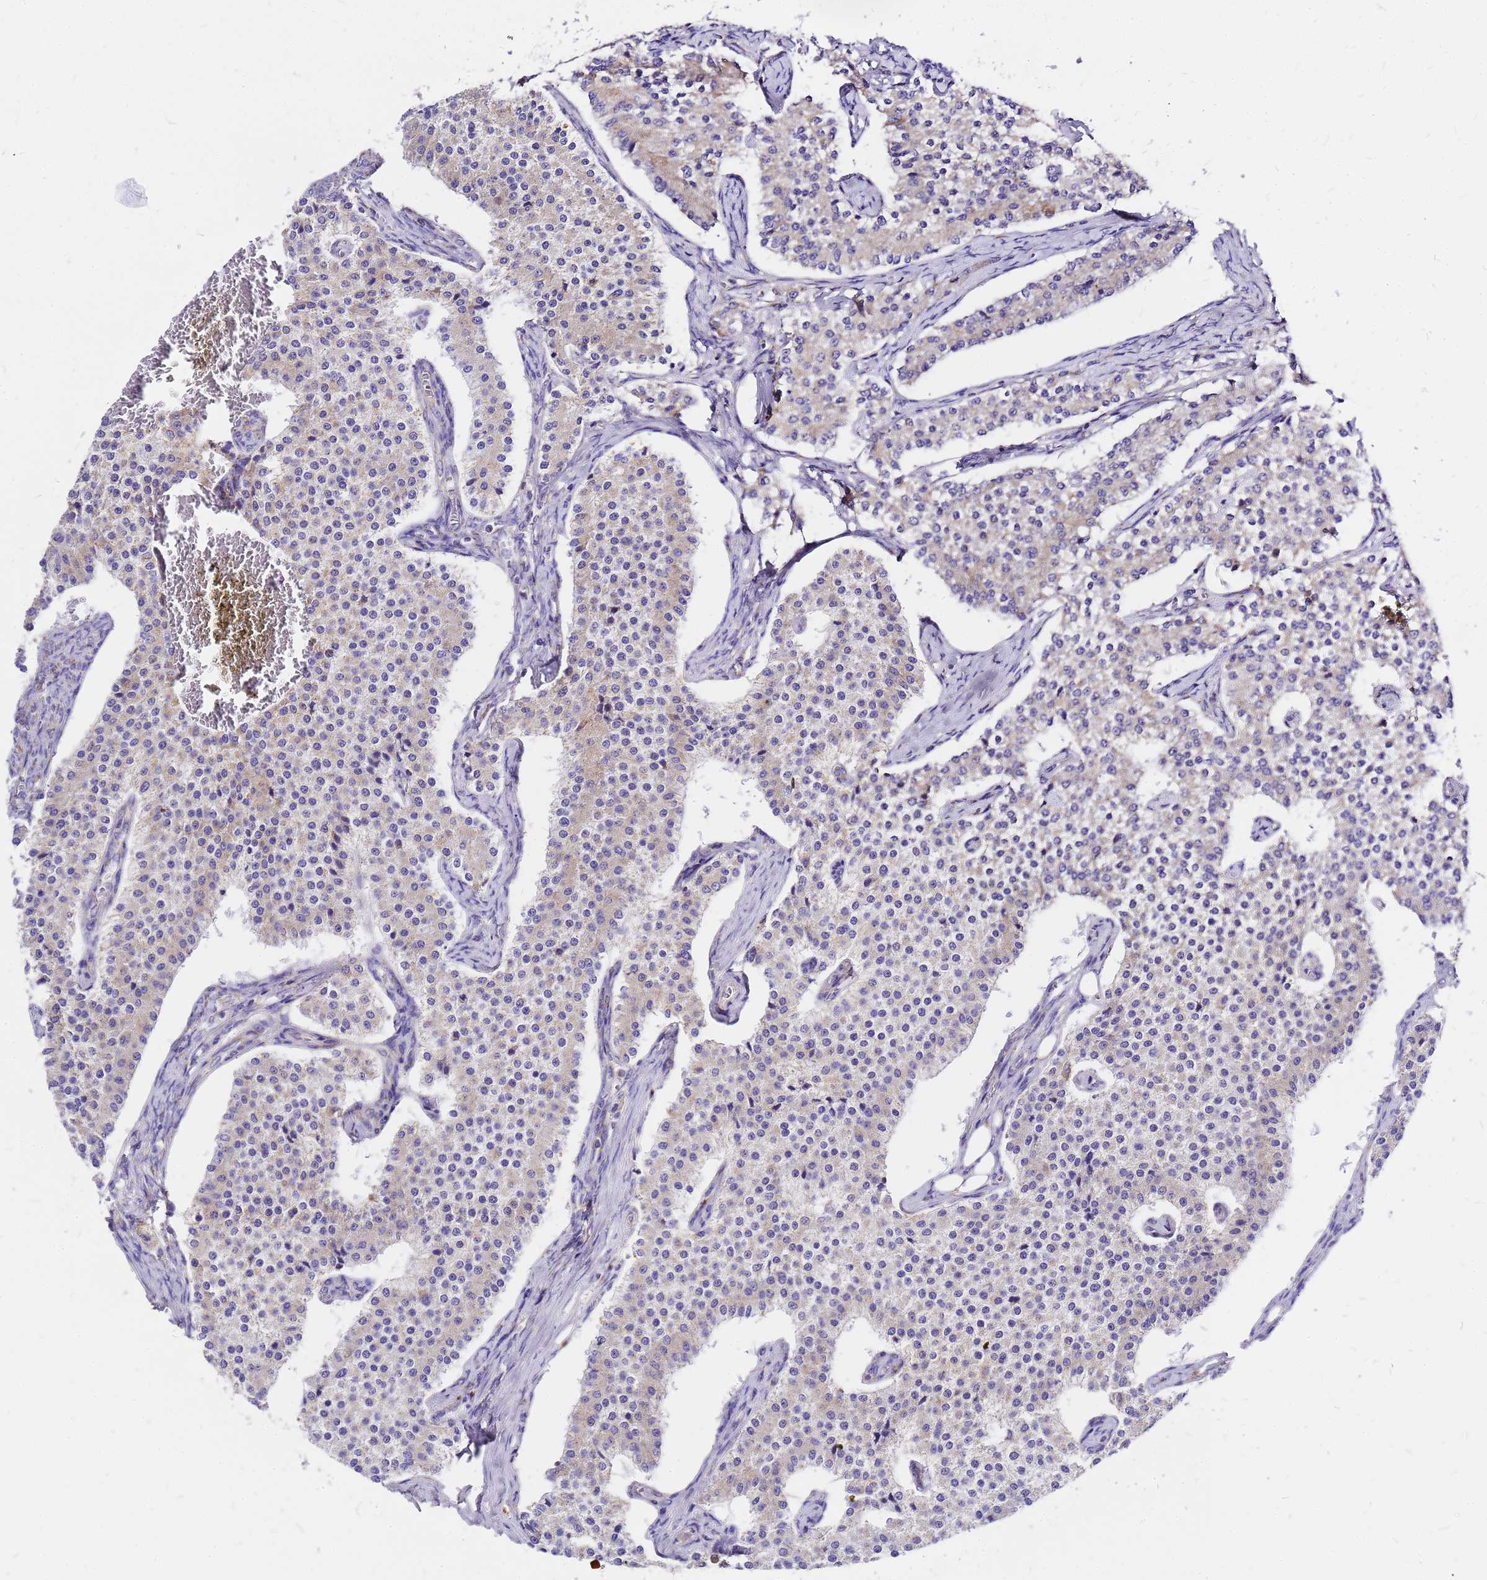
{"staining": {"intensity": "weak", "quantity": "25%-75%", "location": "cytoplasmic/membranous"}, "tissue": "carcinoid", "cell_type": "Tumor cells", "image_type": "cancer", "snomed": [{"axis": "morphology", "description": "Carcinoid, malignant, NOS"}, {"axis": "topography", "description": "Colon"}], "caption": "Protein staining exhibits weak cytoplasmic/membranous positivity in approximately 25%-75% of tumor cells in carcinoid. The staining was performed using DAB (3,3'-diaminobenzidine) to visualize the protein expression in brown, while the nuclei were stained in blue with hematoxylin (Magnification: 20x).", "gene": "MRPS26", "patient": {"sex": "female", "age": 52}}